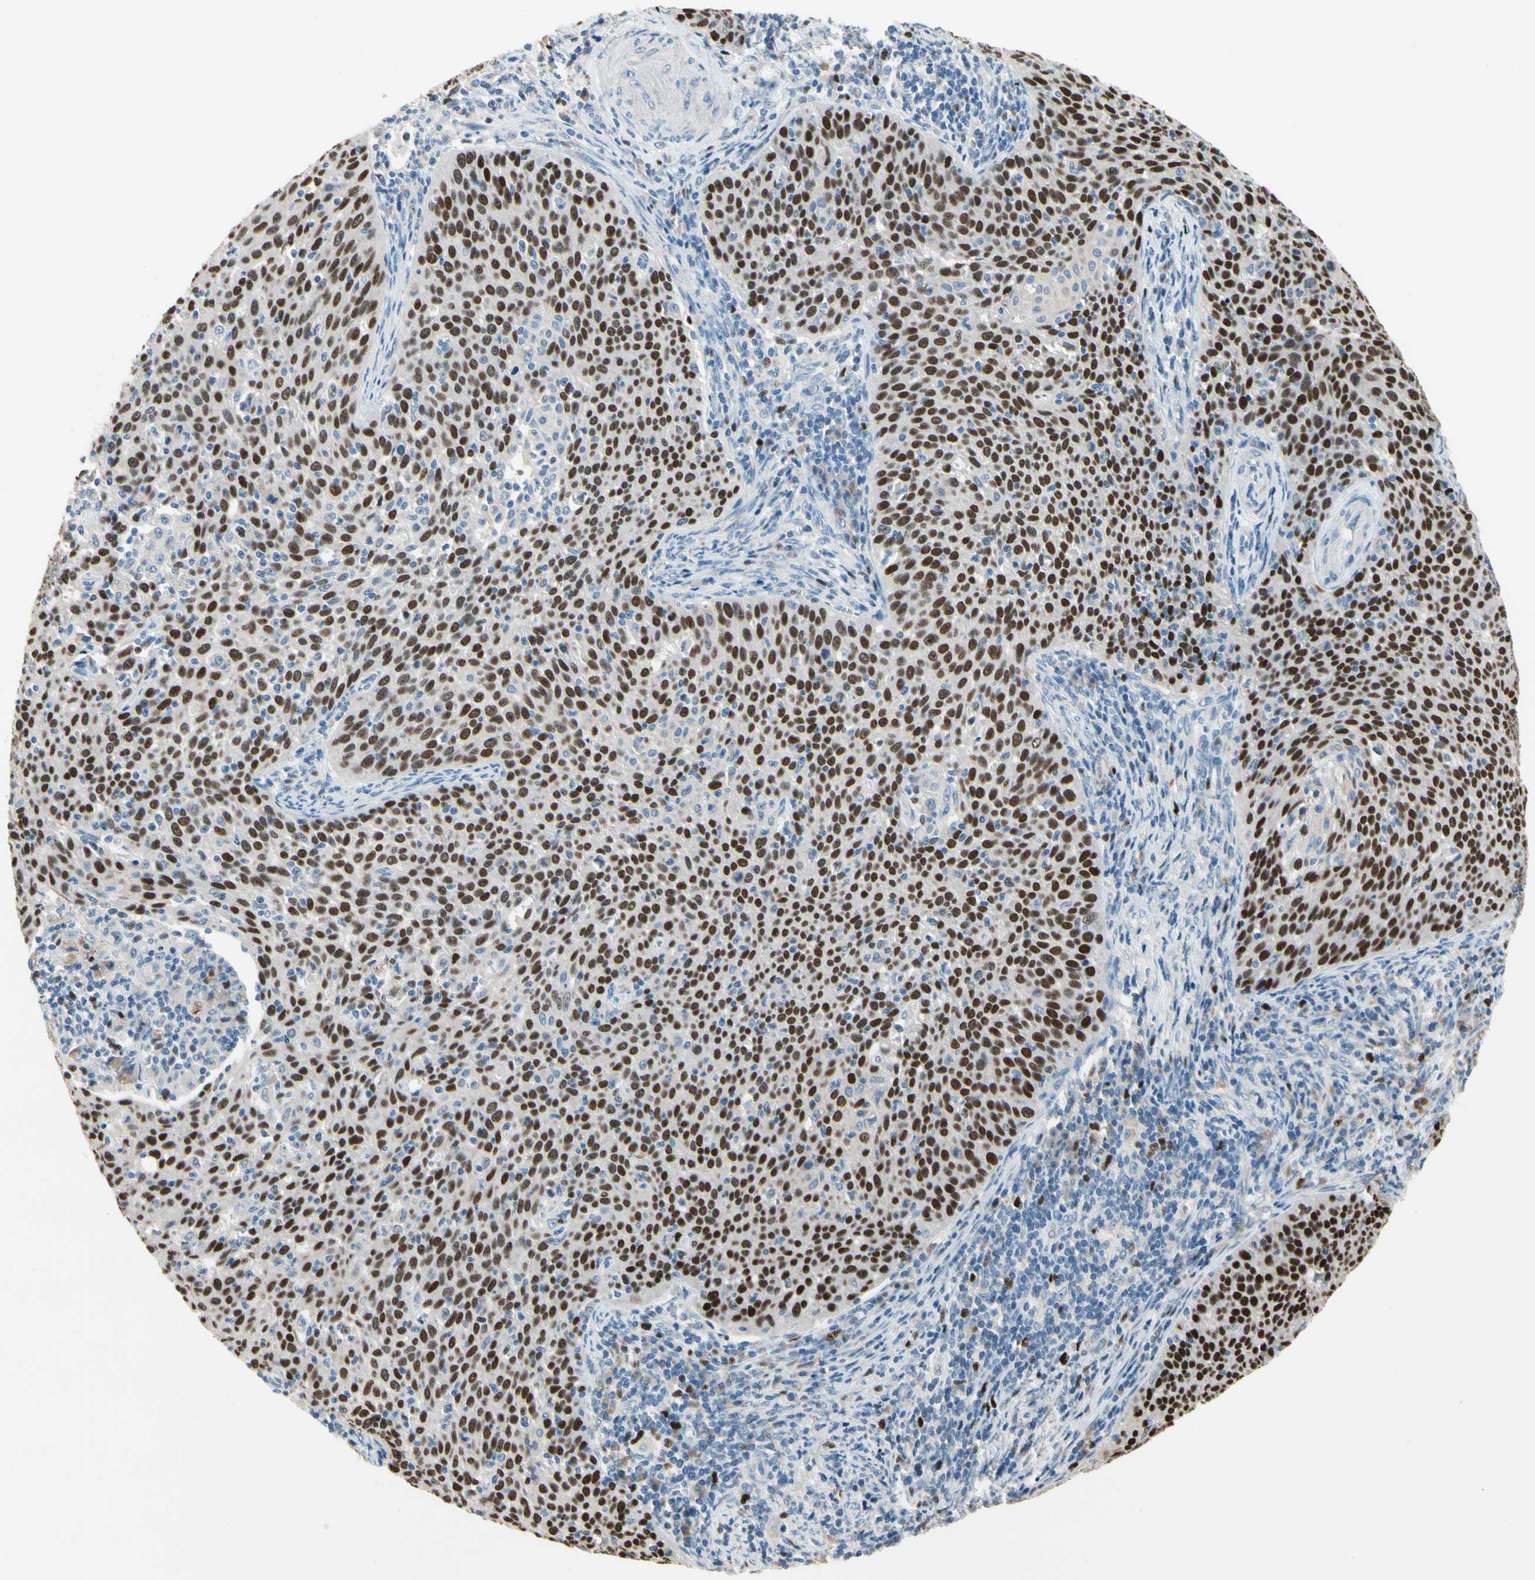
{"staining": {"intensity": "strong", "quantity": ">75%", "location": "nuclear"}, "tissue": "cervical cancer", "cell_type": "Tumor cells", "image_type": "cancer", "snomed": [{"axis": "morphology", "description": "Squamous cell carcinoma, NOS"}, {"axis": "topography", "description": "Cervix"}], "caption": "Immunohistochemistry (IHC) image of cervical squamous cell carcinoma stained for a protein (brown), which reveals high levels of strong nuclear expression in about >75% of tumor cells.", "gene": "ZKSCAN4", "patient": {"sex": "female", "age": 38}}